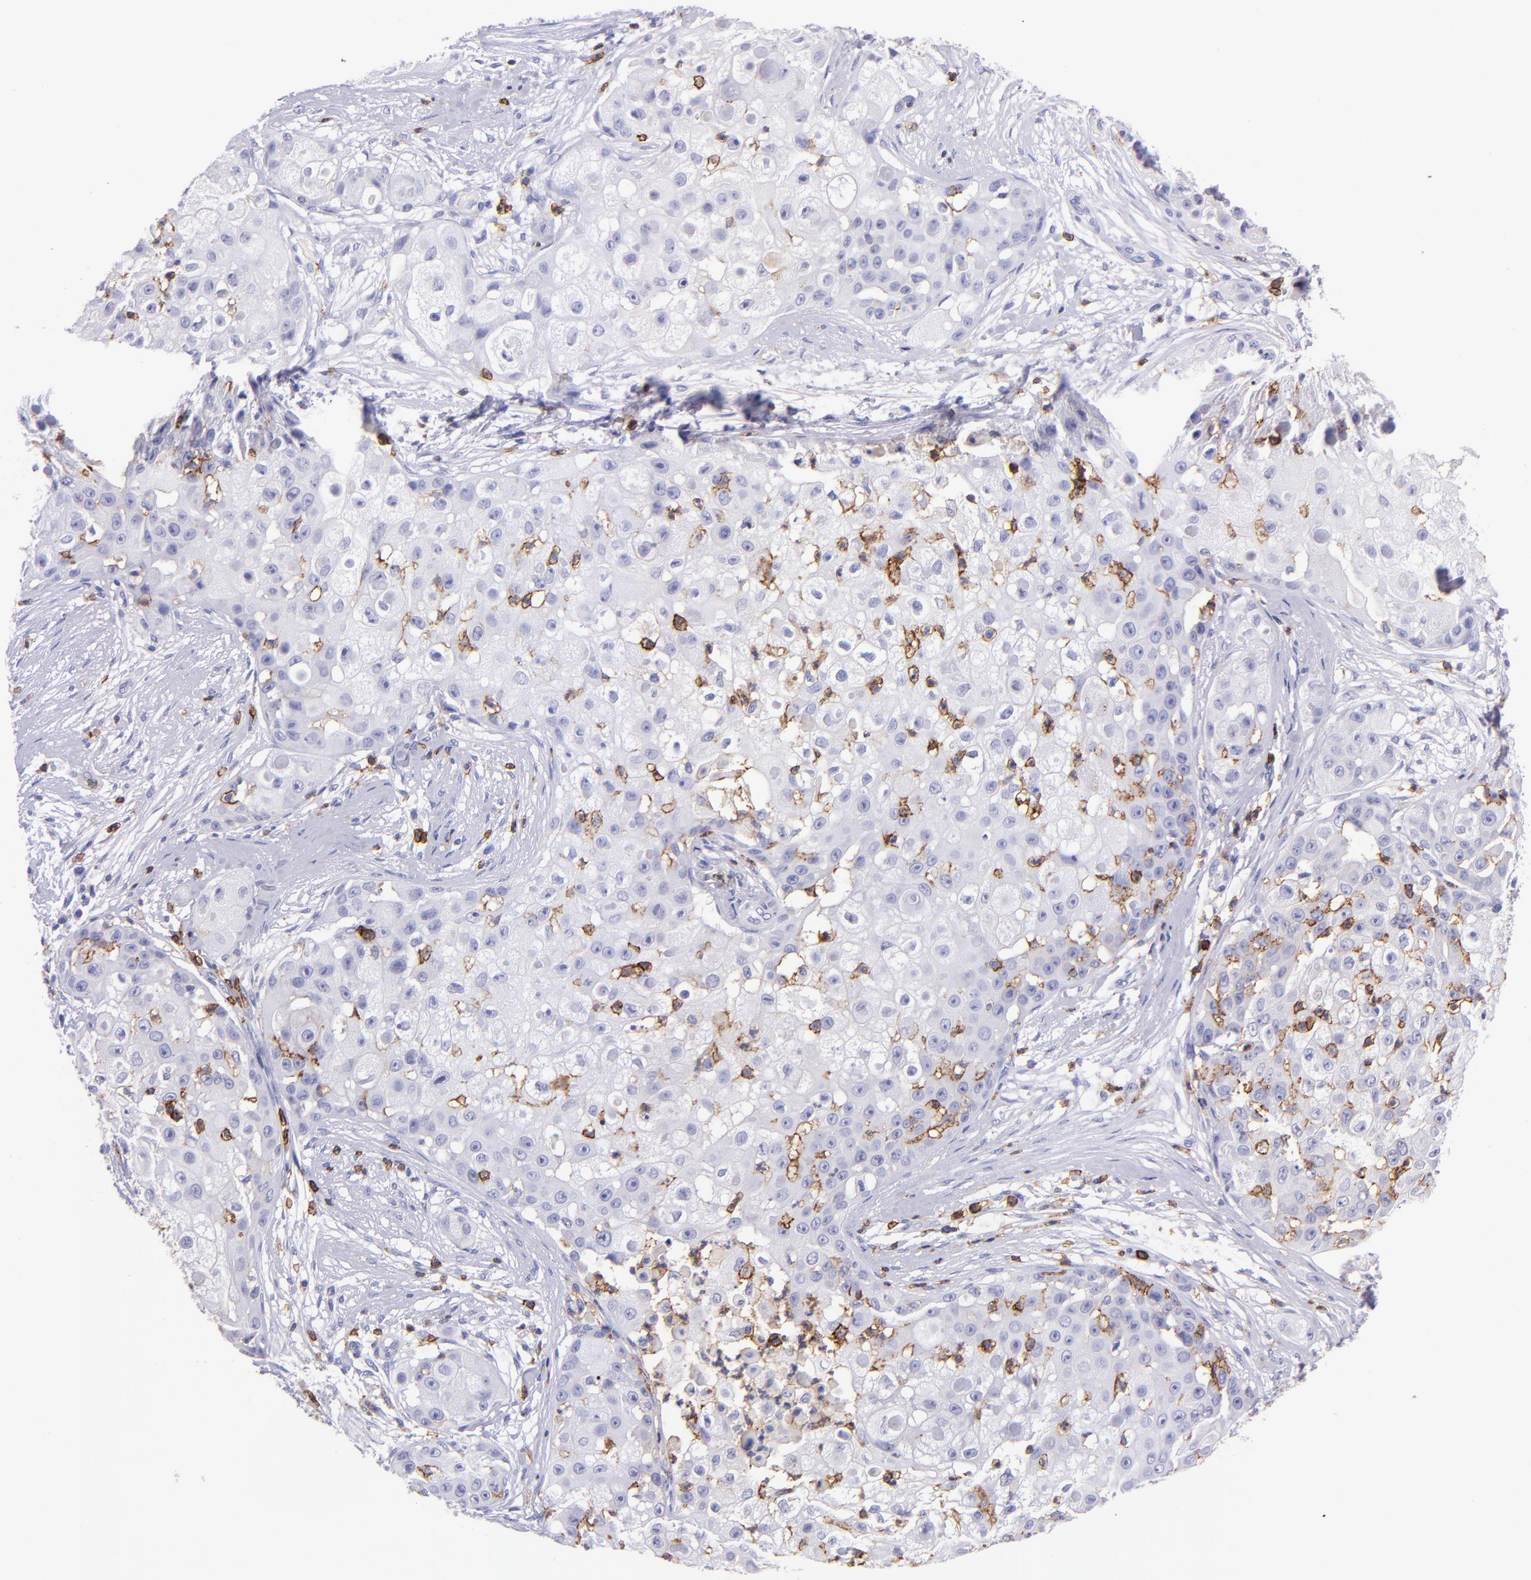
{"staining": {"intensity": "weak", "quantity": "<25%", "location": "cytoplasmic/membranous"}, "tissue": "skin cancer", "cell_type": "Tumor cells", "image_type": "cancer", "snomed": [{"axis": "morphology", "description": "Squamous cell carcinoma, NOS"}, {"axis": "topography", "description": "Skin"}], "caption": "Photomicrograph shows no protein staining in tumor cells of skin cancer tissue. (Brightfield microscopy of DAB immunohistochemistry at high magnification).", "gene": "SPN", "patient": {"sex": "female", "age": 57}}